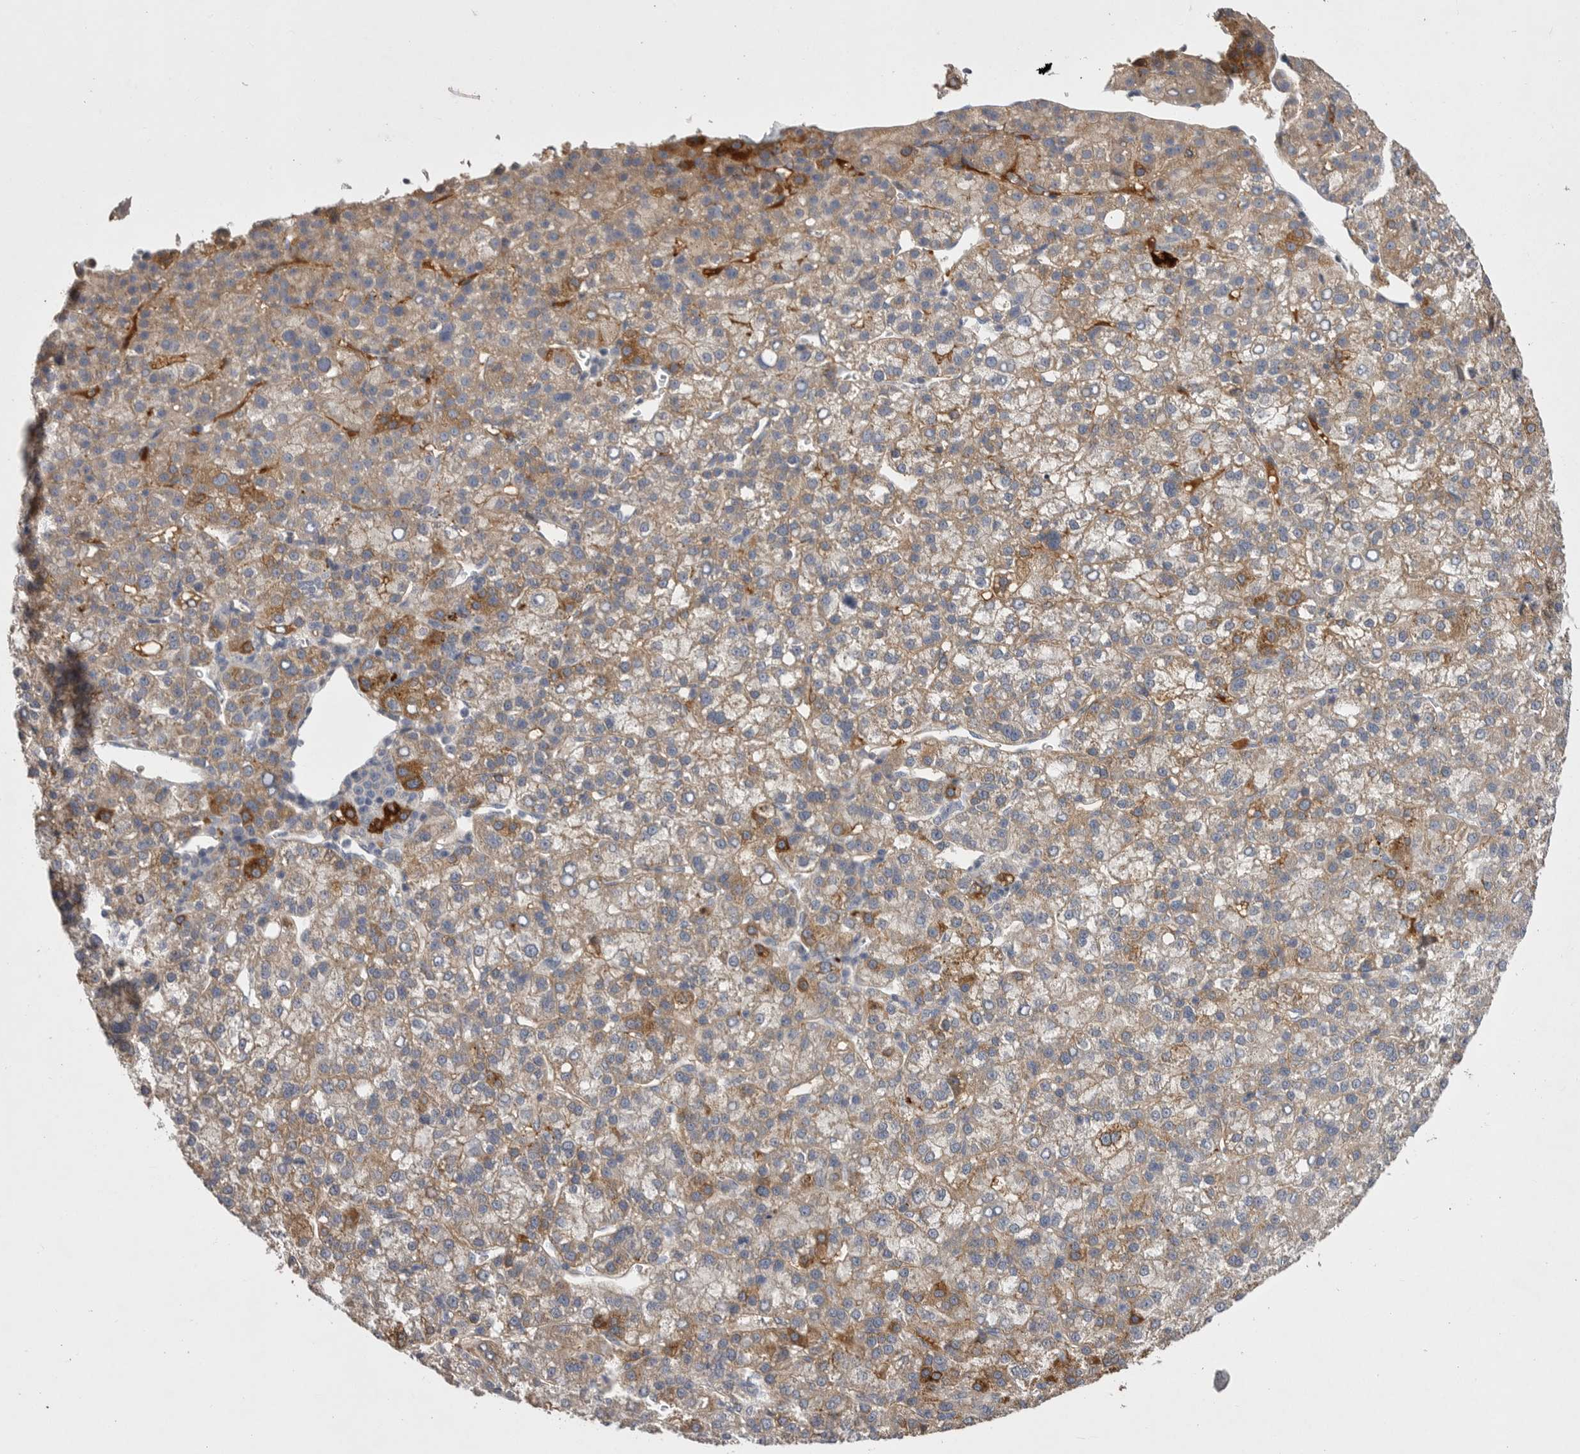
{"staining": {"intensity": "strong", "quantity": "<25%", "location": "cytoplasmic/membranous"}, "tissue": "liver cancer", "cell_type": "Tumor cells", "image_type": "cancer", "snomed": [{"axis": "morphology", "description": "Carcinoma, Hepatocellular, NOS"}, {"axis": "topography", "description": "Liver"}], "caption": "Liver cancer was stained to show a protein in brown. There is medium levels of strong cytoplasmic/membranous positivity in approximately <25% of tumor cells. (DAB = brown stain, brightfield microscopy at high magnification).", "gene": "CRP", "patient": {"sex": "female", "age": 58}}